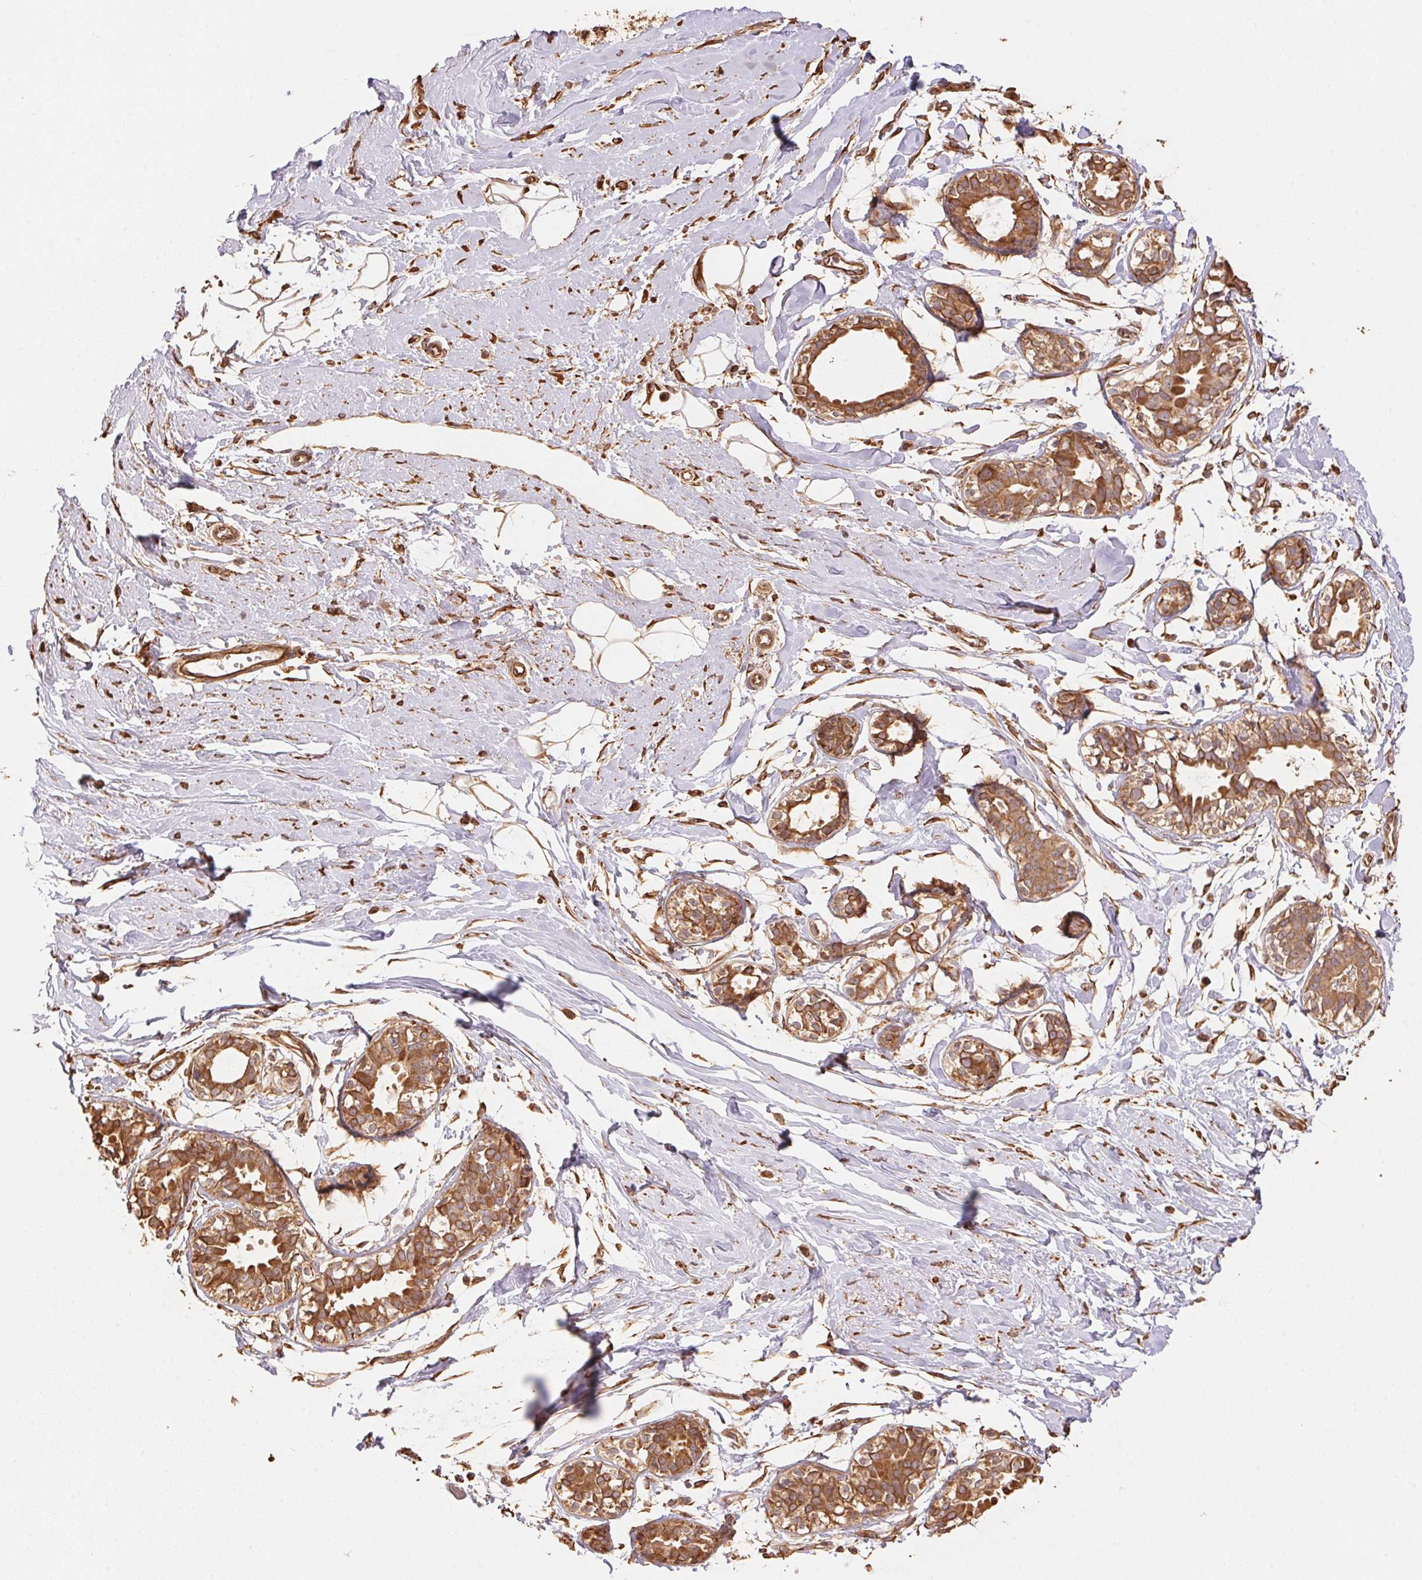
{"staining": {"intensity": "moderate", "quantity": ">75%", "location": "cytoplasmic/membranous"}, "tissue": "breast", "cell_type": "Adipocytes", "image_type": "normal", "snomed": [{"axis": "morphology", "description": "Normal tissue, NOS"}, {"axis": "topography", "description": "Breast"}], "caption": "Immunohistochemical staining of benign breast exhibits >75% levels of moderate cytoplasmic/membranous protein expression in approximately >75% of adipocytes. (IHC, brightfield microscopy, high magnification).", "gene": "C6orf163", "patient": {"sex": "female", "age": 49}}